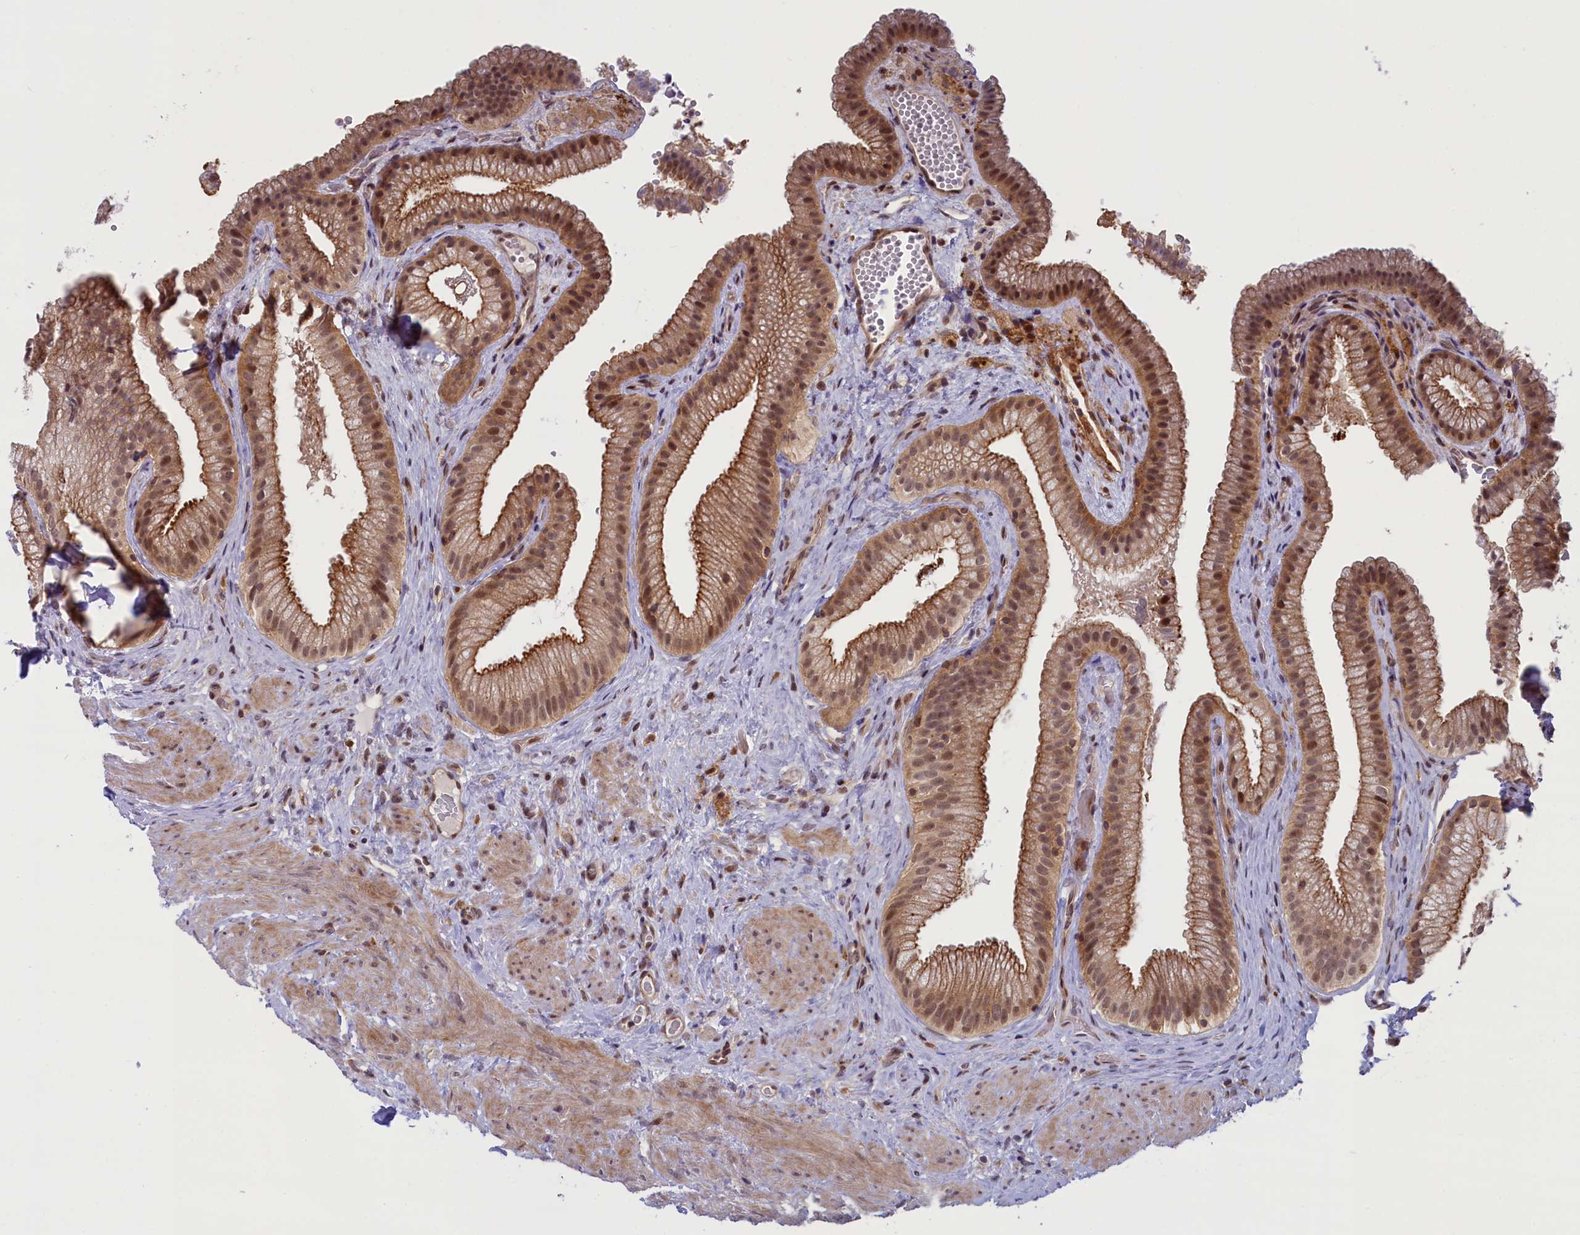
{"staining": {"intensity": "moderate", "quantity": ">75%", "location": "cytoplasmic/membranous,nuclear"}, "tissue": "gallbladder", "cell_type": "Glandular cells", "image_type": "normal", "snomed": [{"axis": "morphology", "description": "Normal tissue, NOS"}, {"axis": "morphology", "description": "Inflammation, NOS"}, {"axis": "topography", "description": "Gallbladder"}], "caption": "Immunohistochemical staining of unremarkable gallbladder reveals >75% levels of moderate cytoplasmic/membranous,nuclear protein positivity in approximately >75% of glandular cells.", "gene": "FCHO1", "patient": {"sex": "male", "age": 51}}